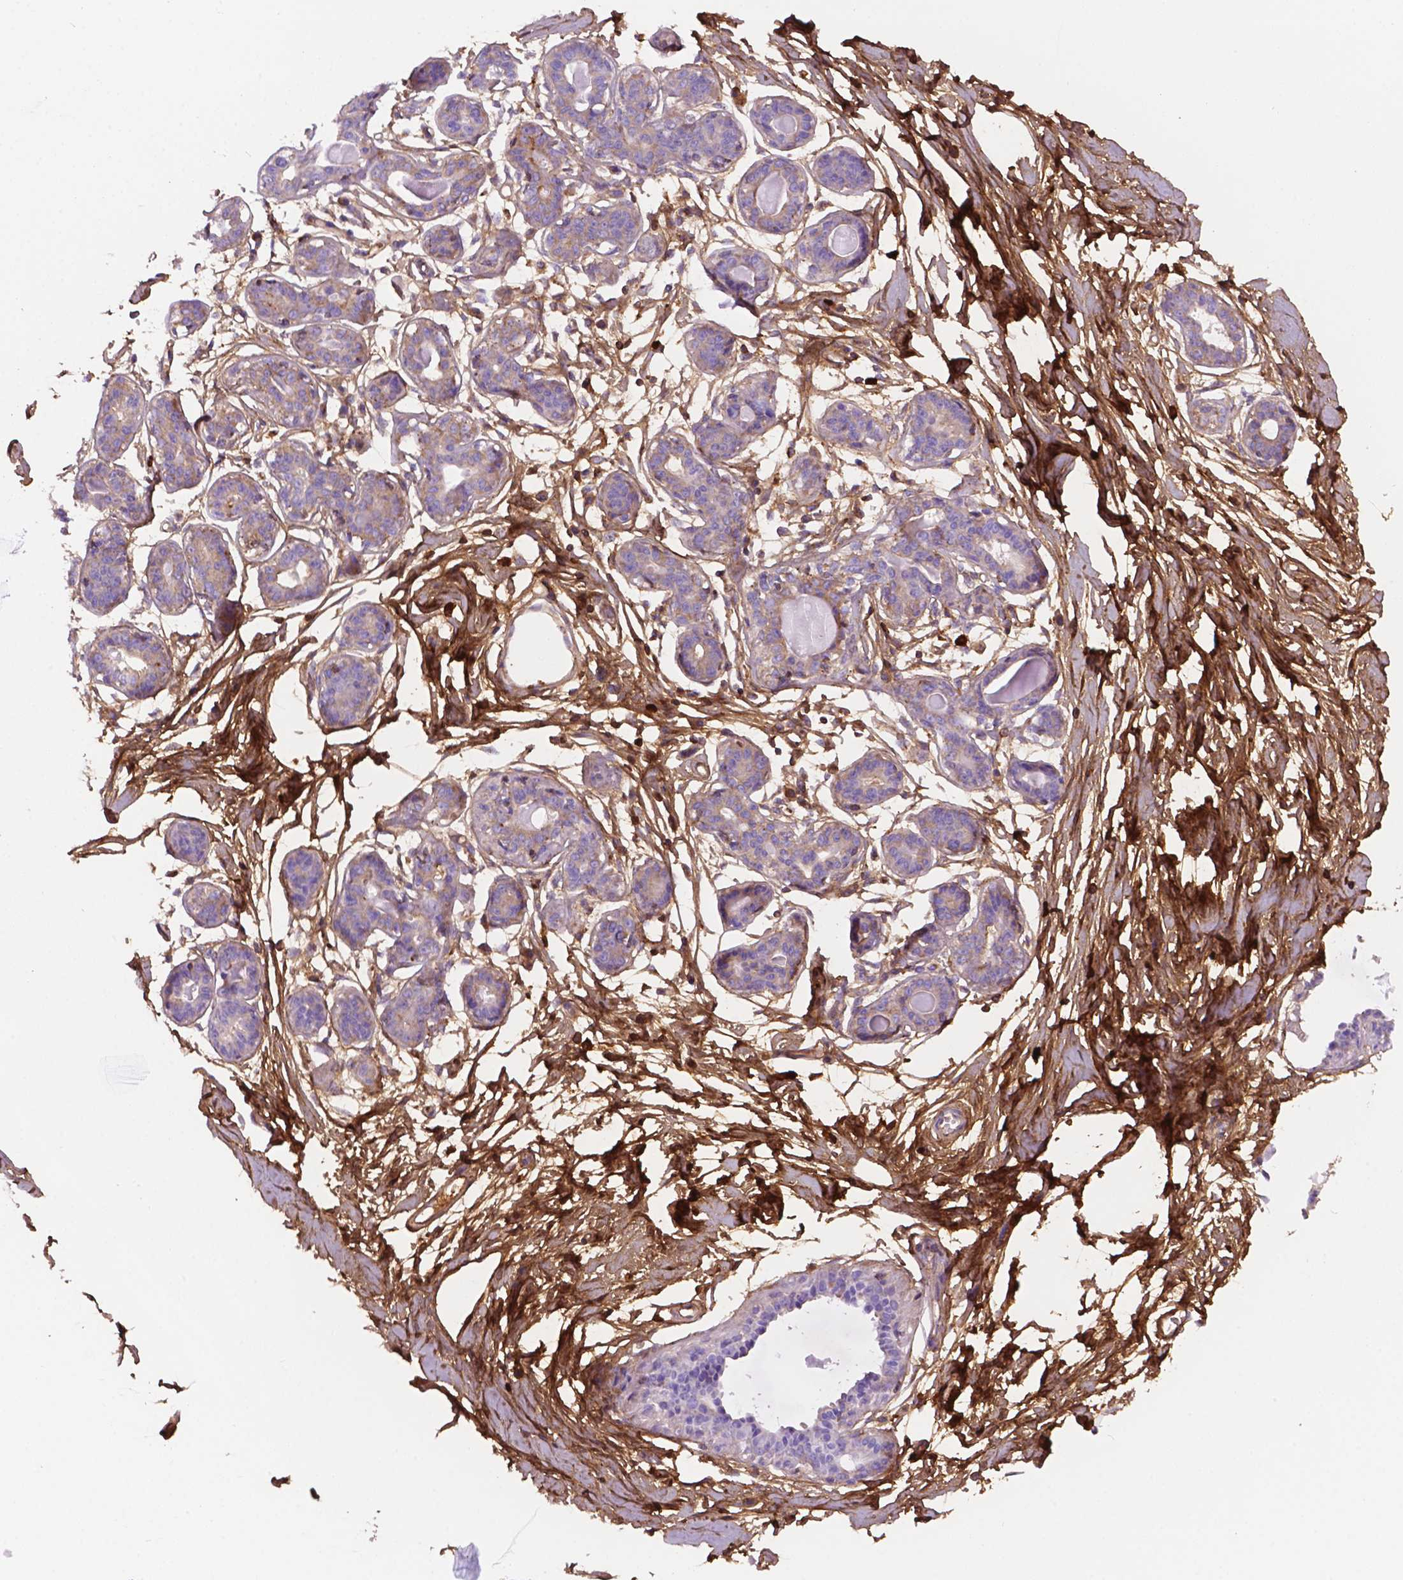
{"staining": {"intensity": "moderate", "quantity": ">75%", "location": "cytoplasmic/membranous,nuclear"}, "tissue": "breast", "cell_type": "Adipocytes", "image_type": "normal", "snomed": [{"axis": "morphology", "description": "Normal tissue, NOS"}, {"axis": "topography", "description": "Breast"}], "caption": "Adipocytes display medium levels of moderate cytoplasmic/membranous,nuclear positivity in approximately >75% of cells in unremarkable human breast. The protein of interest is shown in brown color, while the nuclei are stained blue.", "gene": "DCN", "patient": {"sex": "female", "age": 45}}